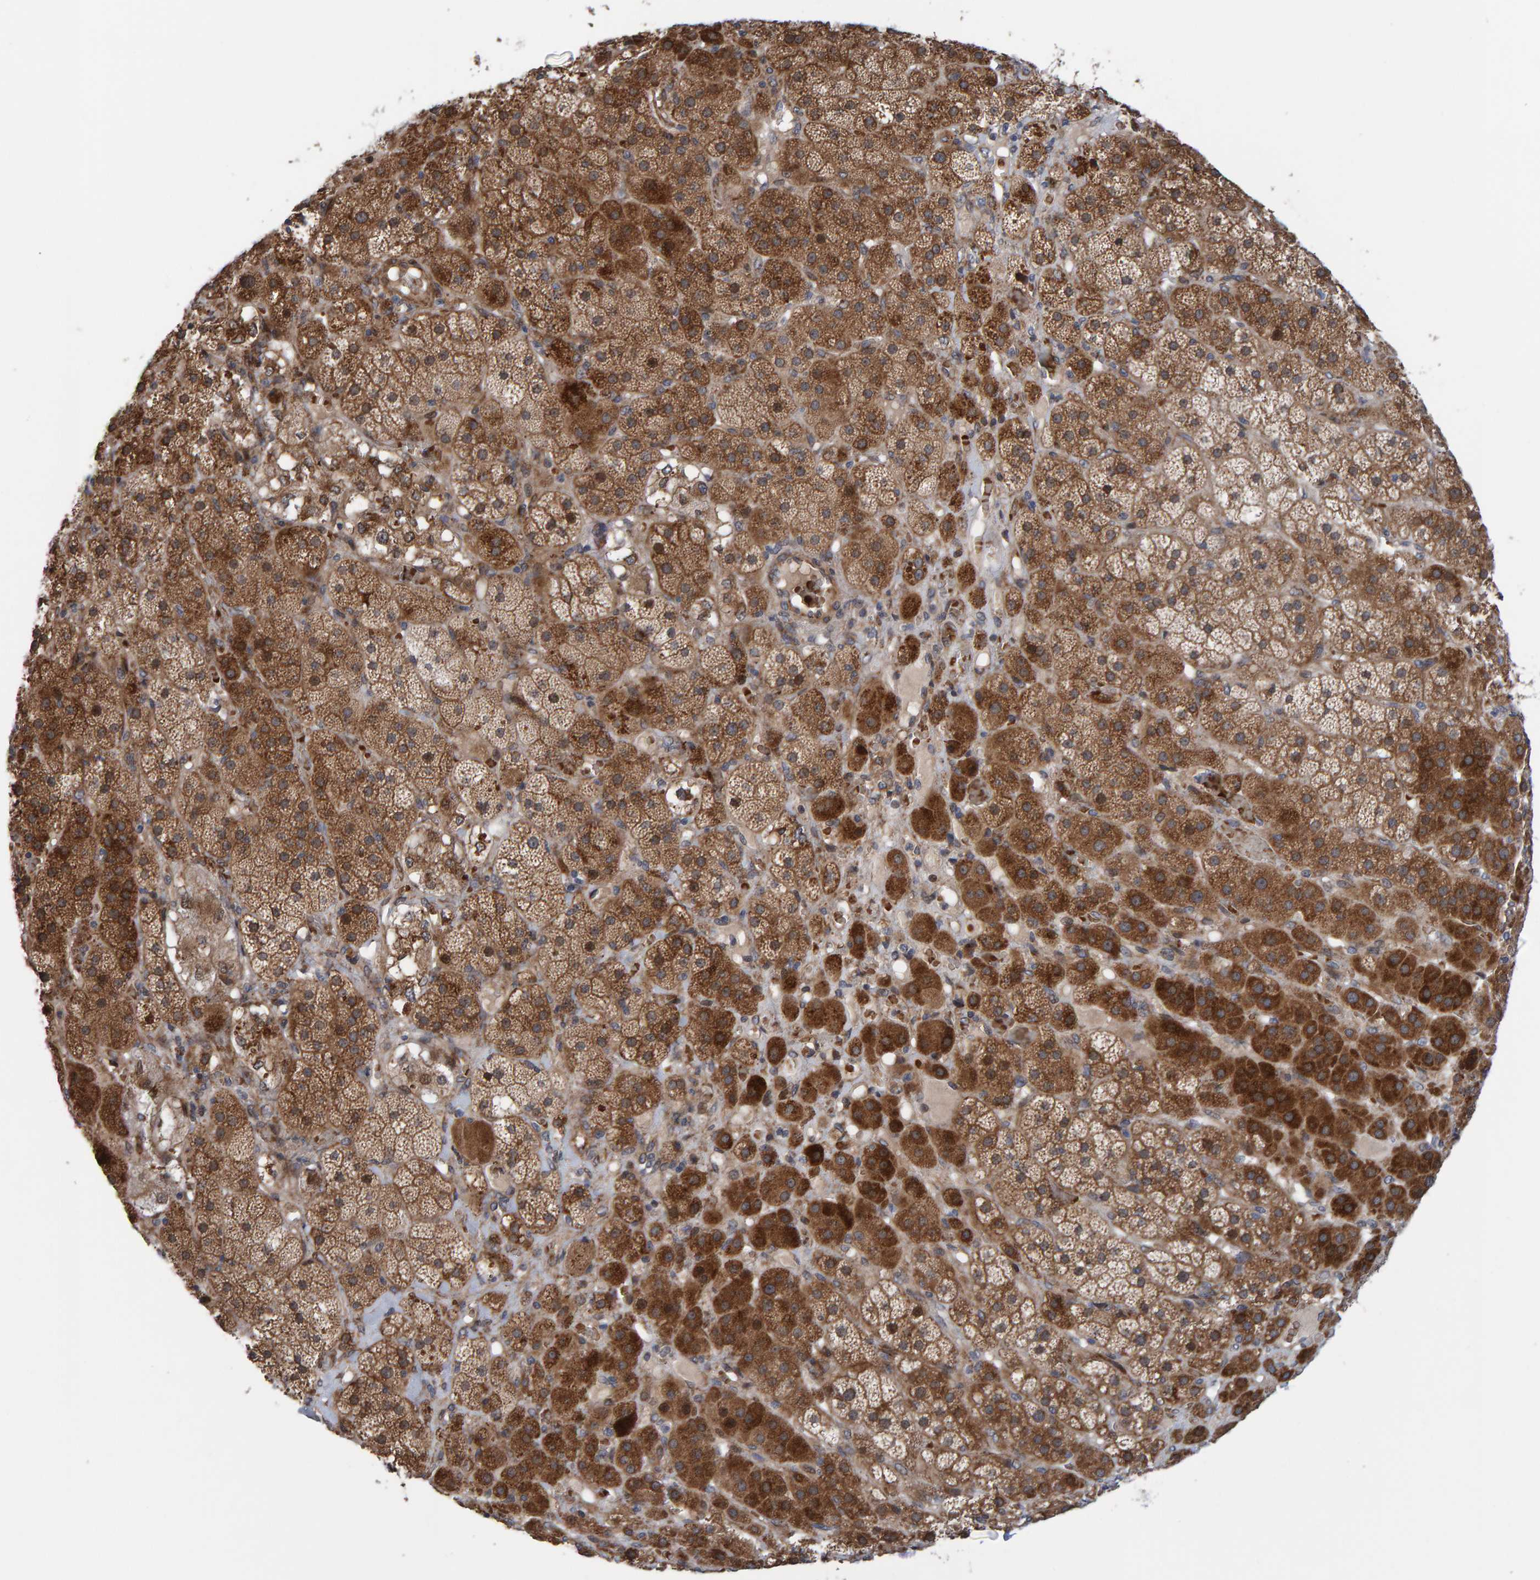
{"staining": {"intensity": "strong", "quantity": ">75%", "location": "cytoplasmic/membranous"}, "tissue": "adrenal gland", "cell_type": "Glandular cells", "image_type": "normal", "snomed": [{"axis": "morphology", "description": "Normal tissue, NOS"}, {"axis": "topography", "description": "Adrenal gland"}], "caption": "DAB (3,3'-diaminobenzidine) immunohistochemical staining of normal human adrenal gland reveals strong cytoplasmic/membranous protein positivity in about >75% of glandular cells. (Brightfield microscopy of DAB IHC at high magnification).", "gene": "MFSD6L", "patient": {"sex": "male", "age": 57}}